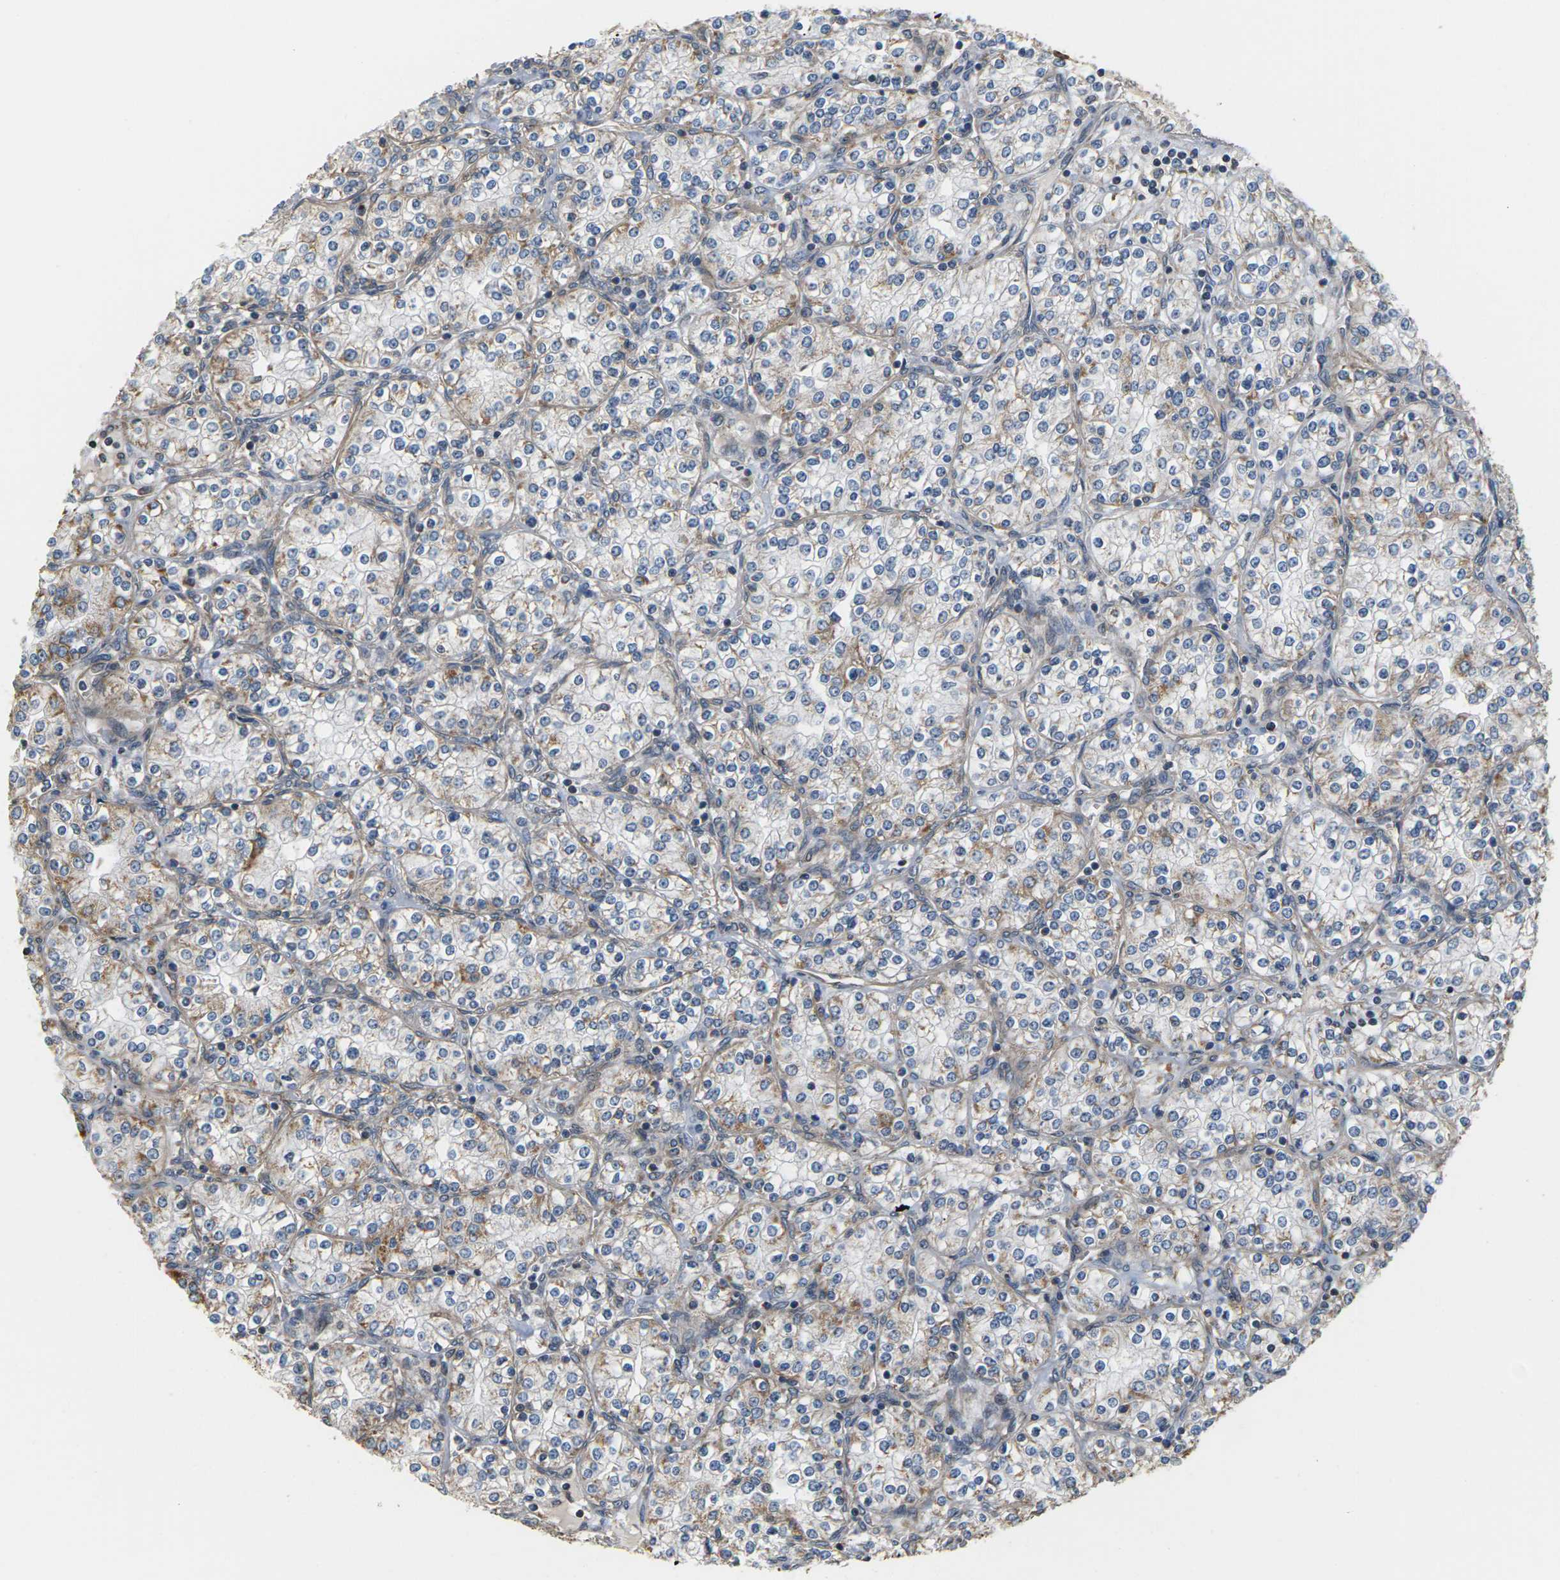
{"staining": {"intensity": "weak", "quantity": "<25%", "location": "cytoplasmic/membranous"}, "tissue": "renal cancer", "cell_type": "Tumor cells", "image_type": "cancer", "snomed": [{"axis": "morphology", "description": "Adenocarcinoma, NOS"}, {"axis": "topography", "description": "Kidney"}], "caption": "DAB immunohistochemical staining of human renal adenocarcinoma demonstrates no significant positivity in tumor cells.", "gene": "PCDHB4", "patient": {"sex": "male", "age": 77}}